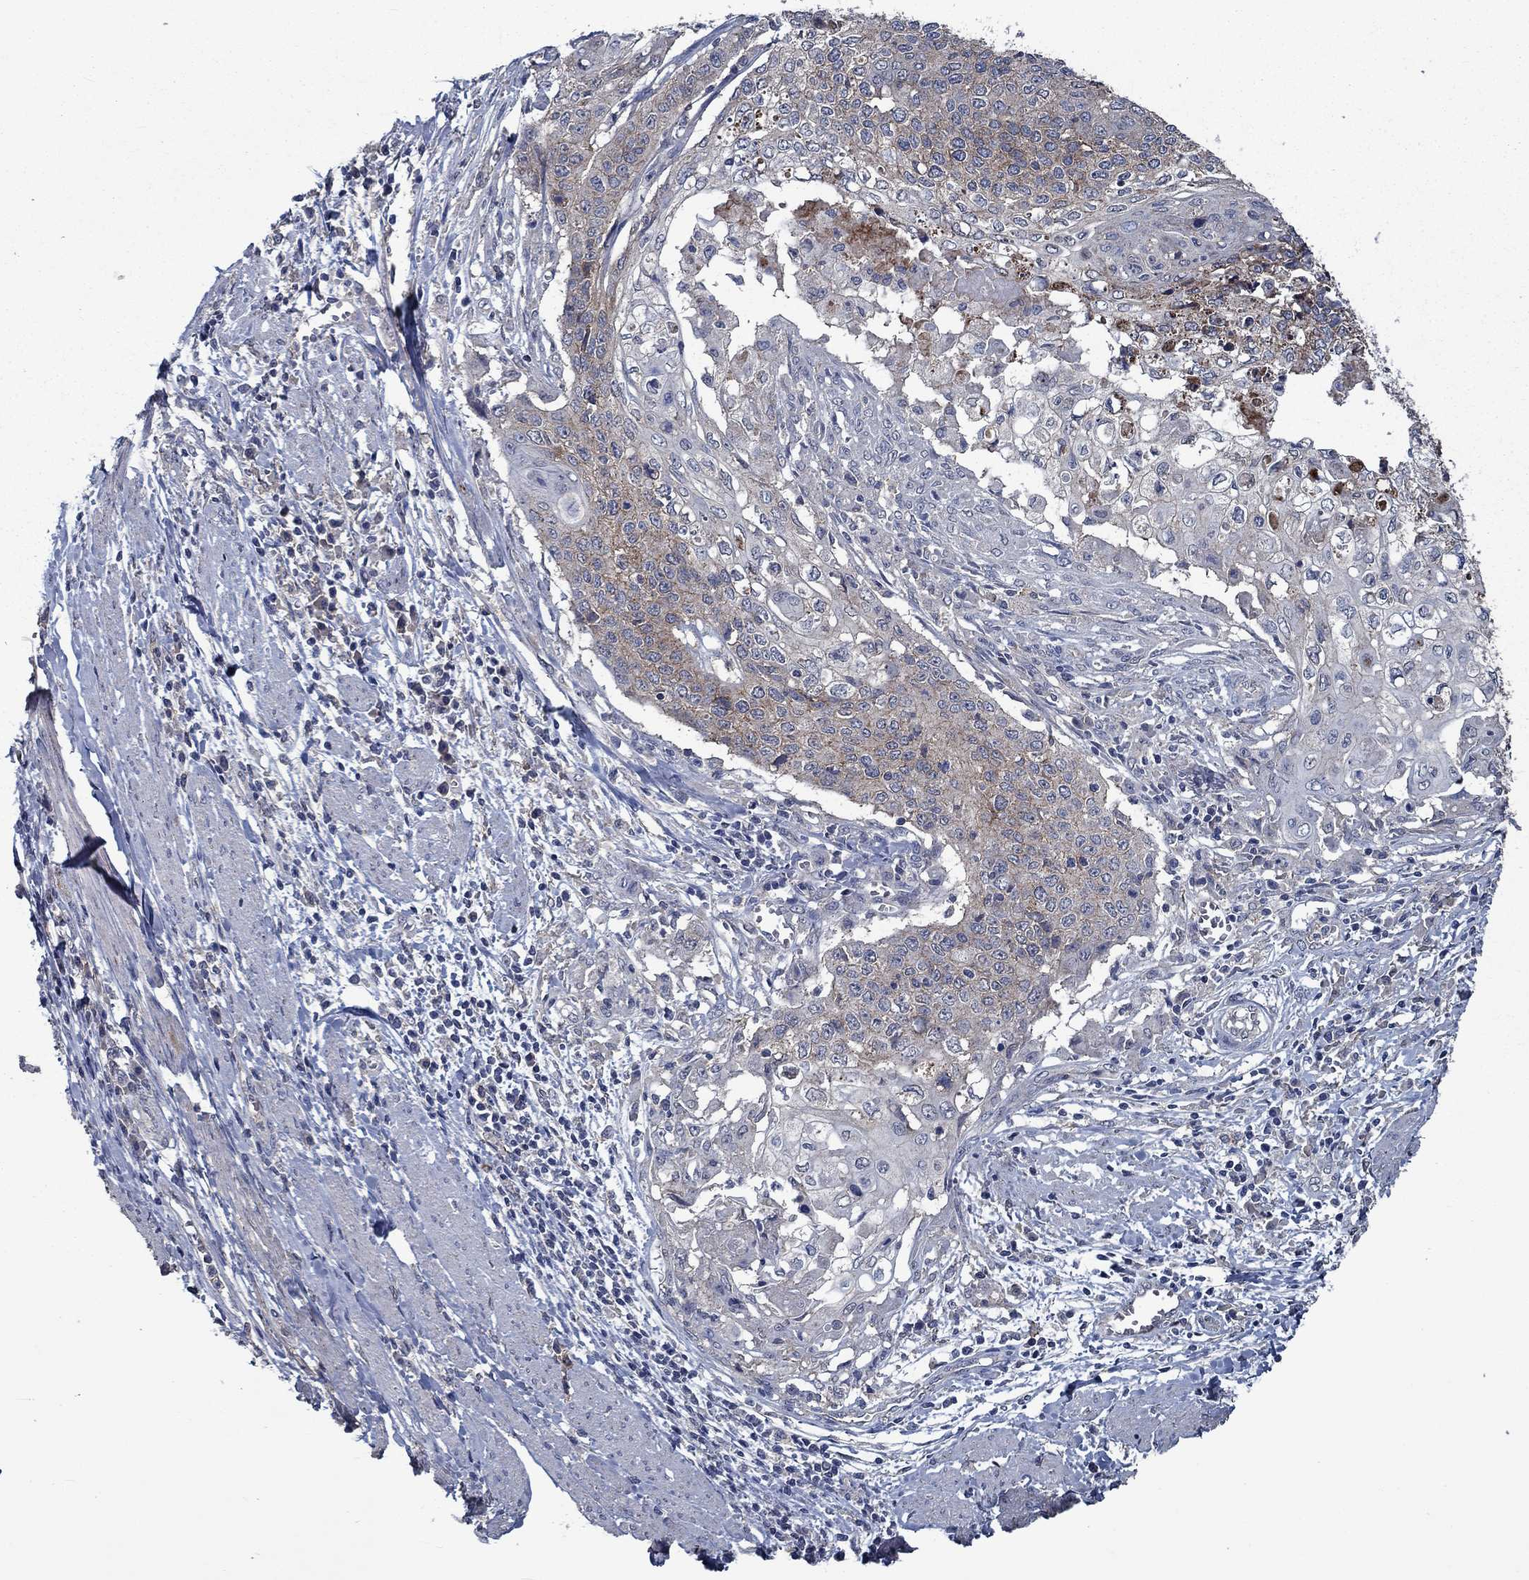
{"staining": {"intensity": "weak", "quantity": "25%-75%", "location": "cytoplasmic/membranous"}, "tissue": "cervical cancer", "cell_type": "Tumor cells", "image_type": "cancer", "snomed": [{"axis": "morphology", "description": "Squamous cell carcinoma, NOS"}, {"axis": "topography", "description": "Cervix"}], "caption": "Weak cytoplasmic/membranous expression for a protein is appreciated in approximately 25%-75% of tumor cells of cervical squamous cell carcinoma using immunohistochemistry.", "gene": "SLC44A1", "patient": {"sex": "female", "age": 39}}